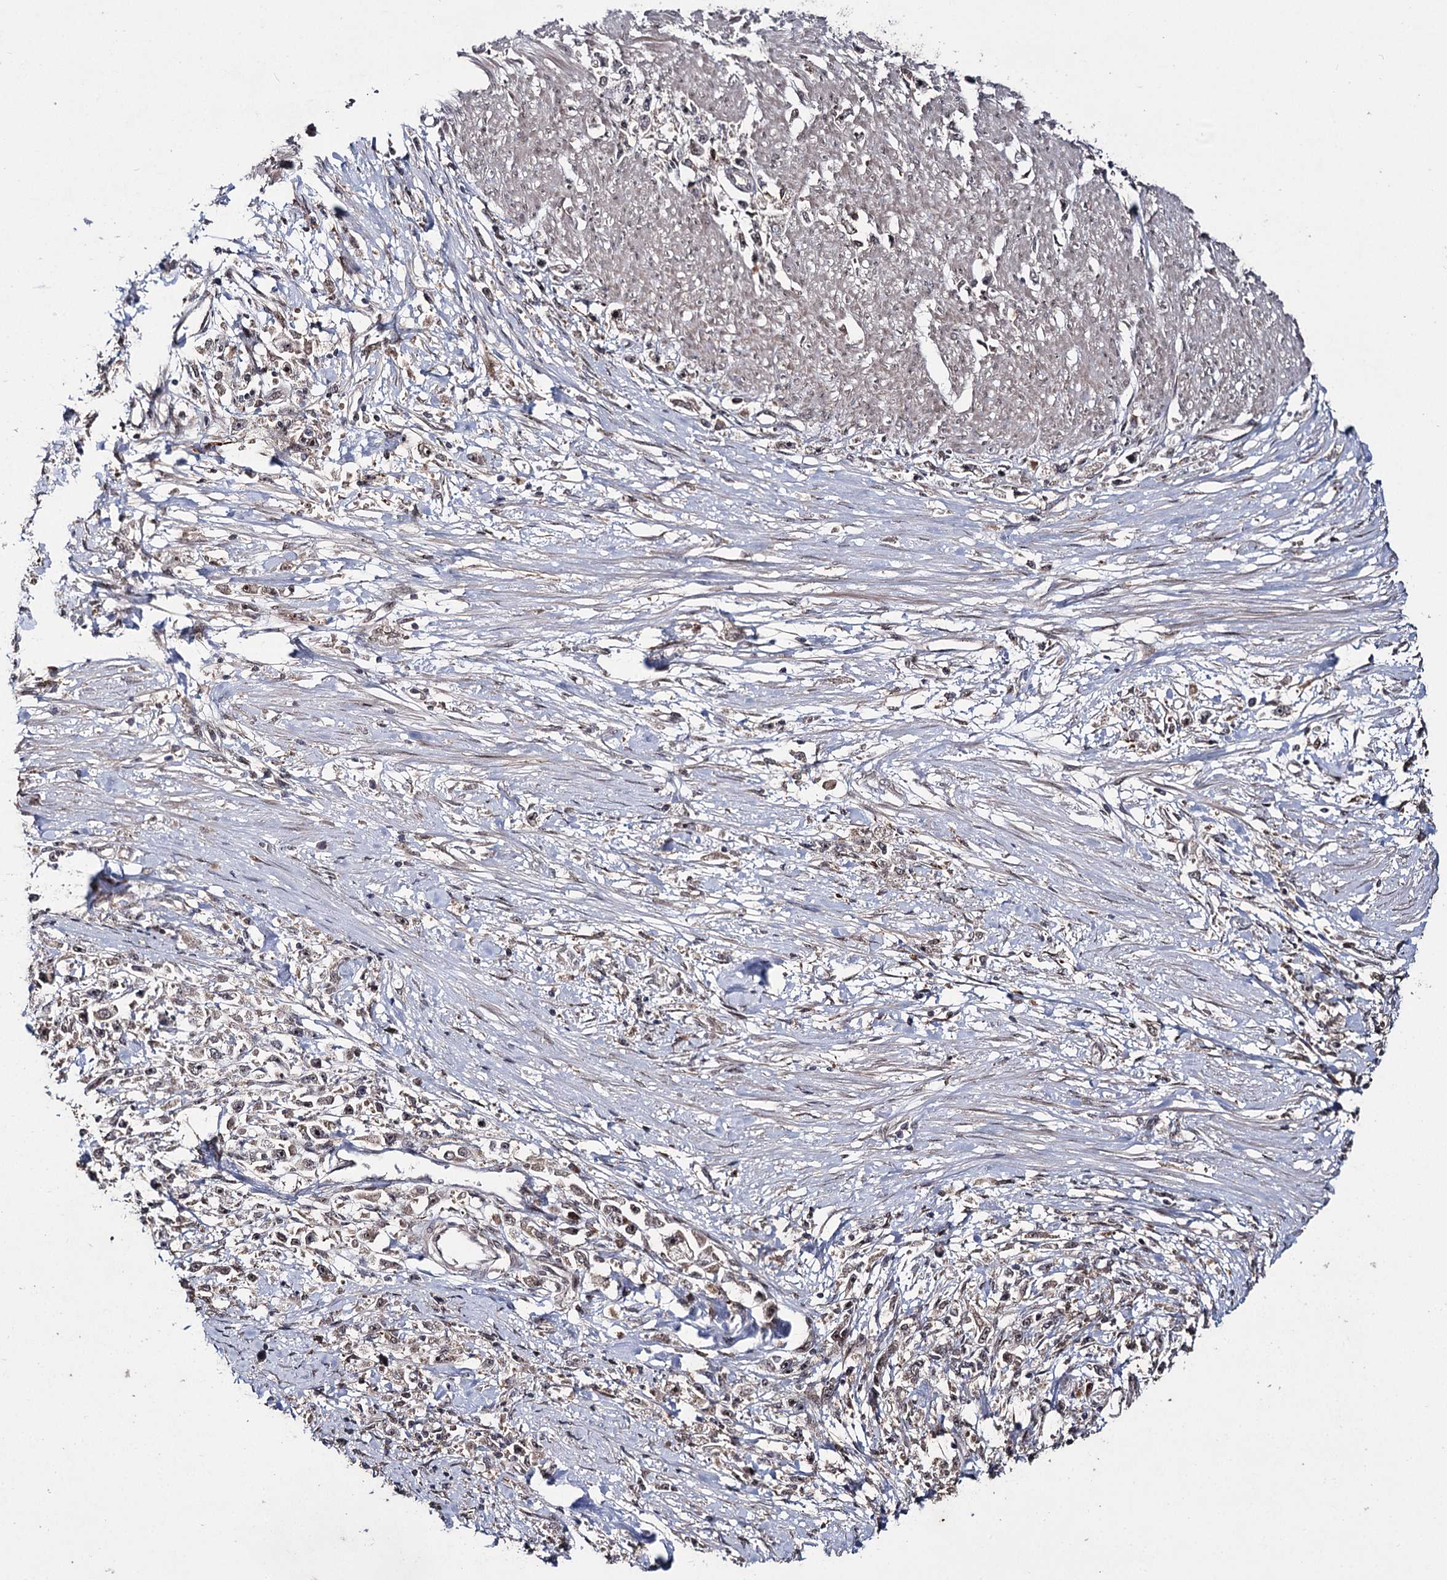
{"staining": {"intensity": "weak", "quantity": ">75%", "location": "nuclear"}, "tissue": "stomach cancer", "cell_type": "Tumor cells", "image_type": "cancer", "snomed": [{"axis": "morphology", "description": "Adenocarcinoma, NOS"}, {"axis": "topography", "description": "Stomach"}], "caption": "Immunohistochemical staining of adenocarcinoma (stomach) reveals low levels of weak nuclear protein staining in about >75% of tumor cells.", "gene": "MKNK2", "patient": {"sex": "female", "age": 59}}